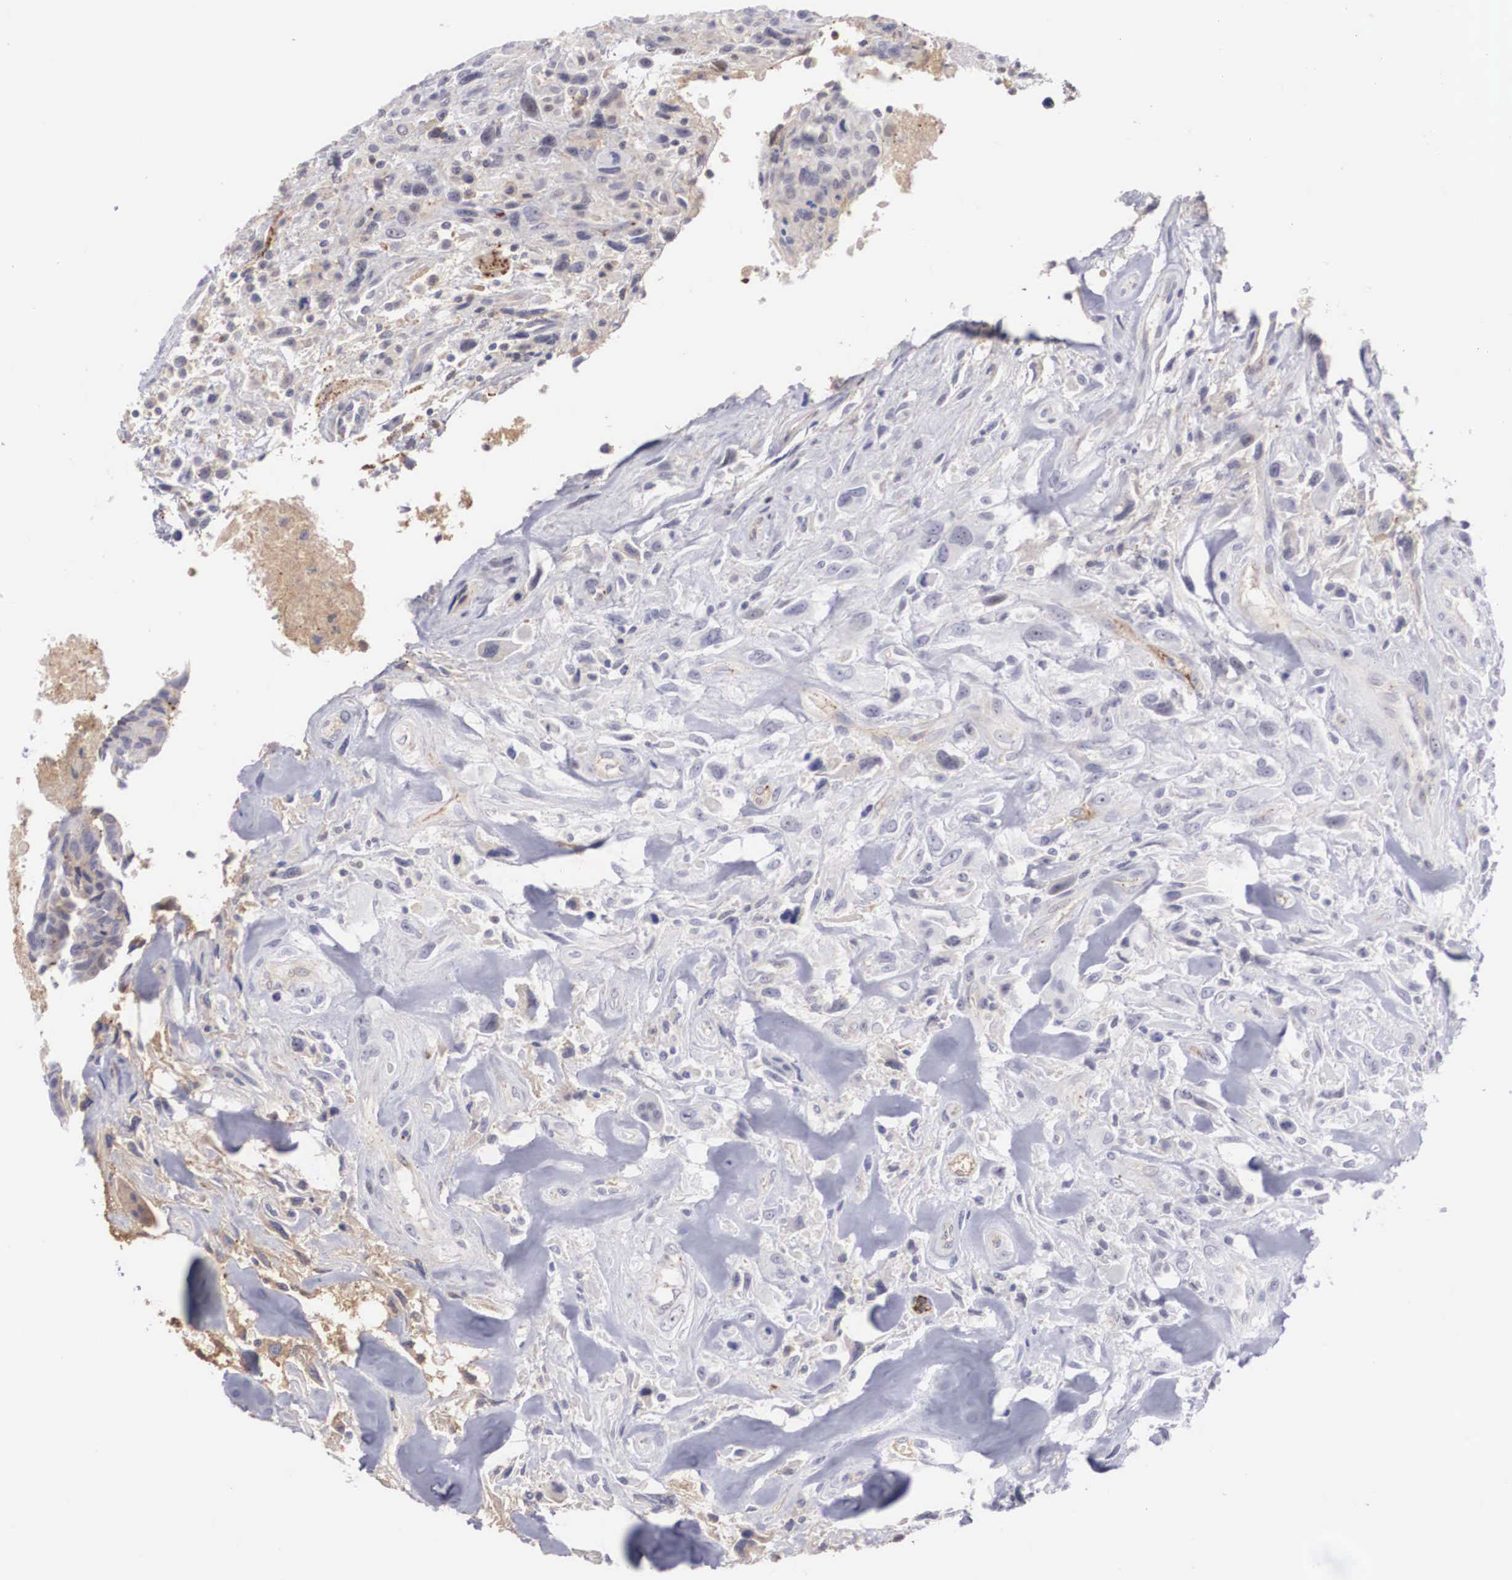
{"staining": {"intensity": "negative", "quantity": "none", "location": "none"}, "tissue": "breast cancer", "cell_type": "Tumor cells", "image_type": "cancer", "snomed": [{"axis": "morphology", "description": "Neoplasm, malignant, NOS"}, {"axis": "topography", "description": "Breast"}], "caption": "The histopathology image displays no significant expression in tumor cells of breast malignant neoplasm.", "gene": "RBPJ", "patient": {"sex": "female", "age": 50}}